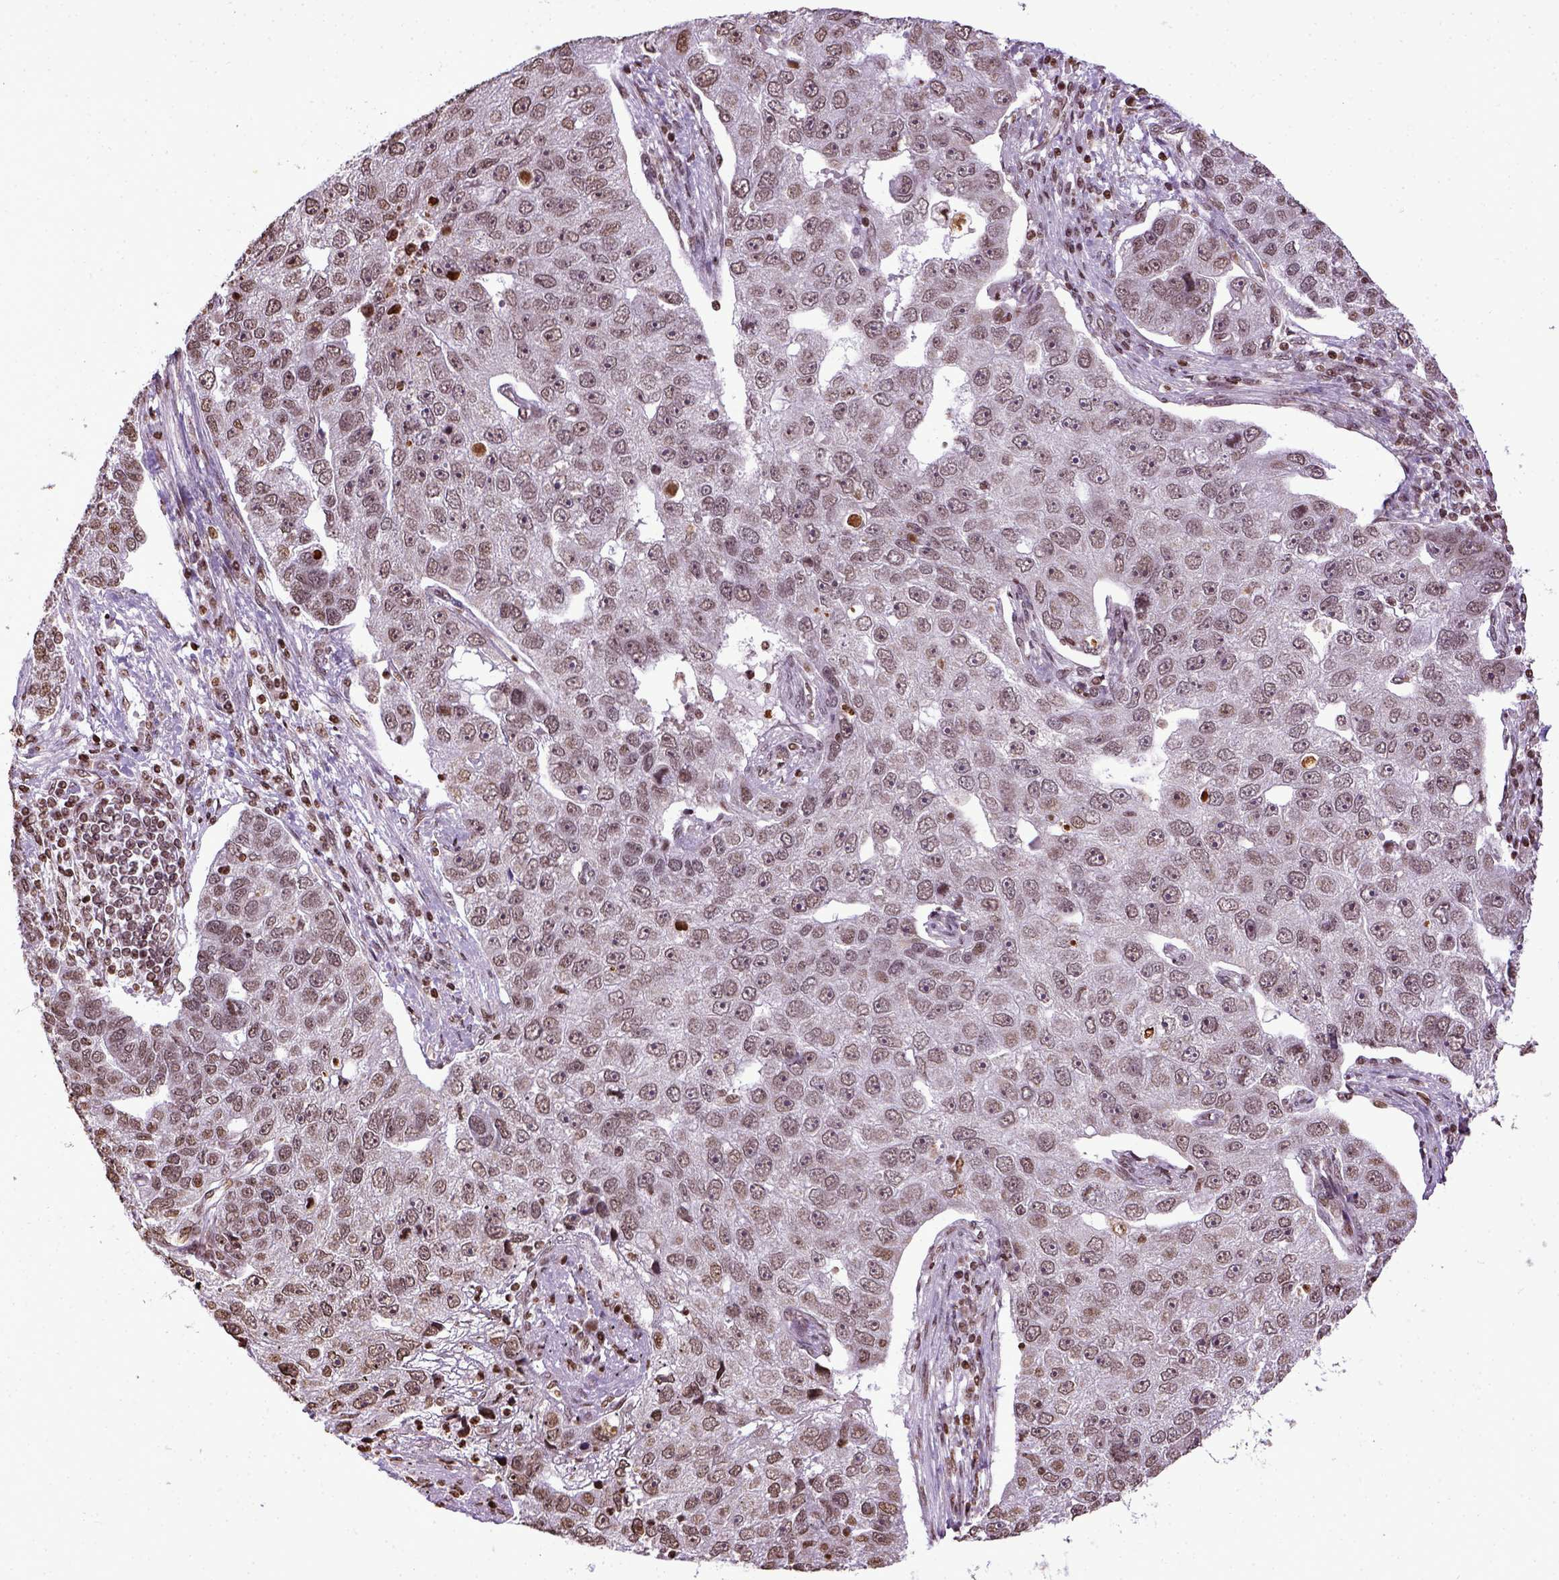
{"staining": {"intensity": "weak", "quantity": ">75%", "location": "nuclear"}, "tissue": "pancreatic cancer", "cell_type": "Tumor cells", "image_type": "cancer", "snomed": [{"axis": "morphology", "description": "Adenocarcinoma, NOS"}, {"axis": "topography", "description": "Pancreas"}], "caption": "Immunohistochemistry image of neoplastic tissue: pancreatic cancer stained using immunohistochemistry displays low levels of weak protein expression localized specifically in the nuclear of tumor cells, appearing as a nuclear brown color.", "gene": "ZNF75D", "patient": {"sex": "female", "age": 61}}